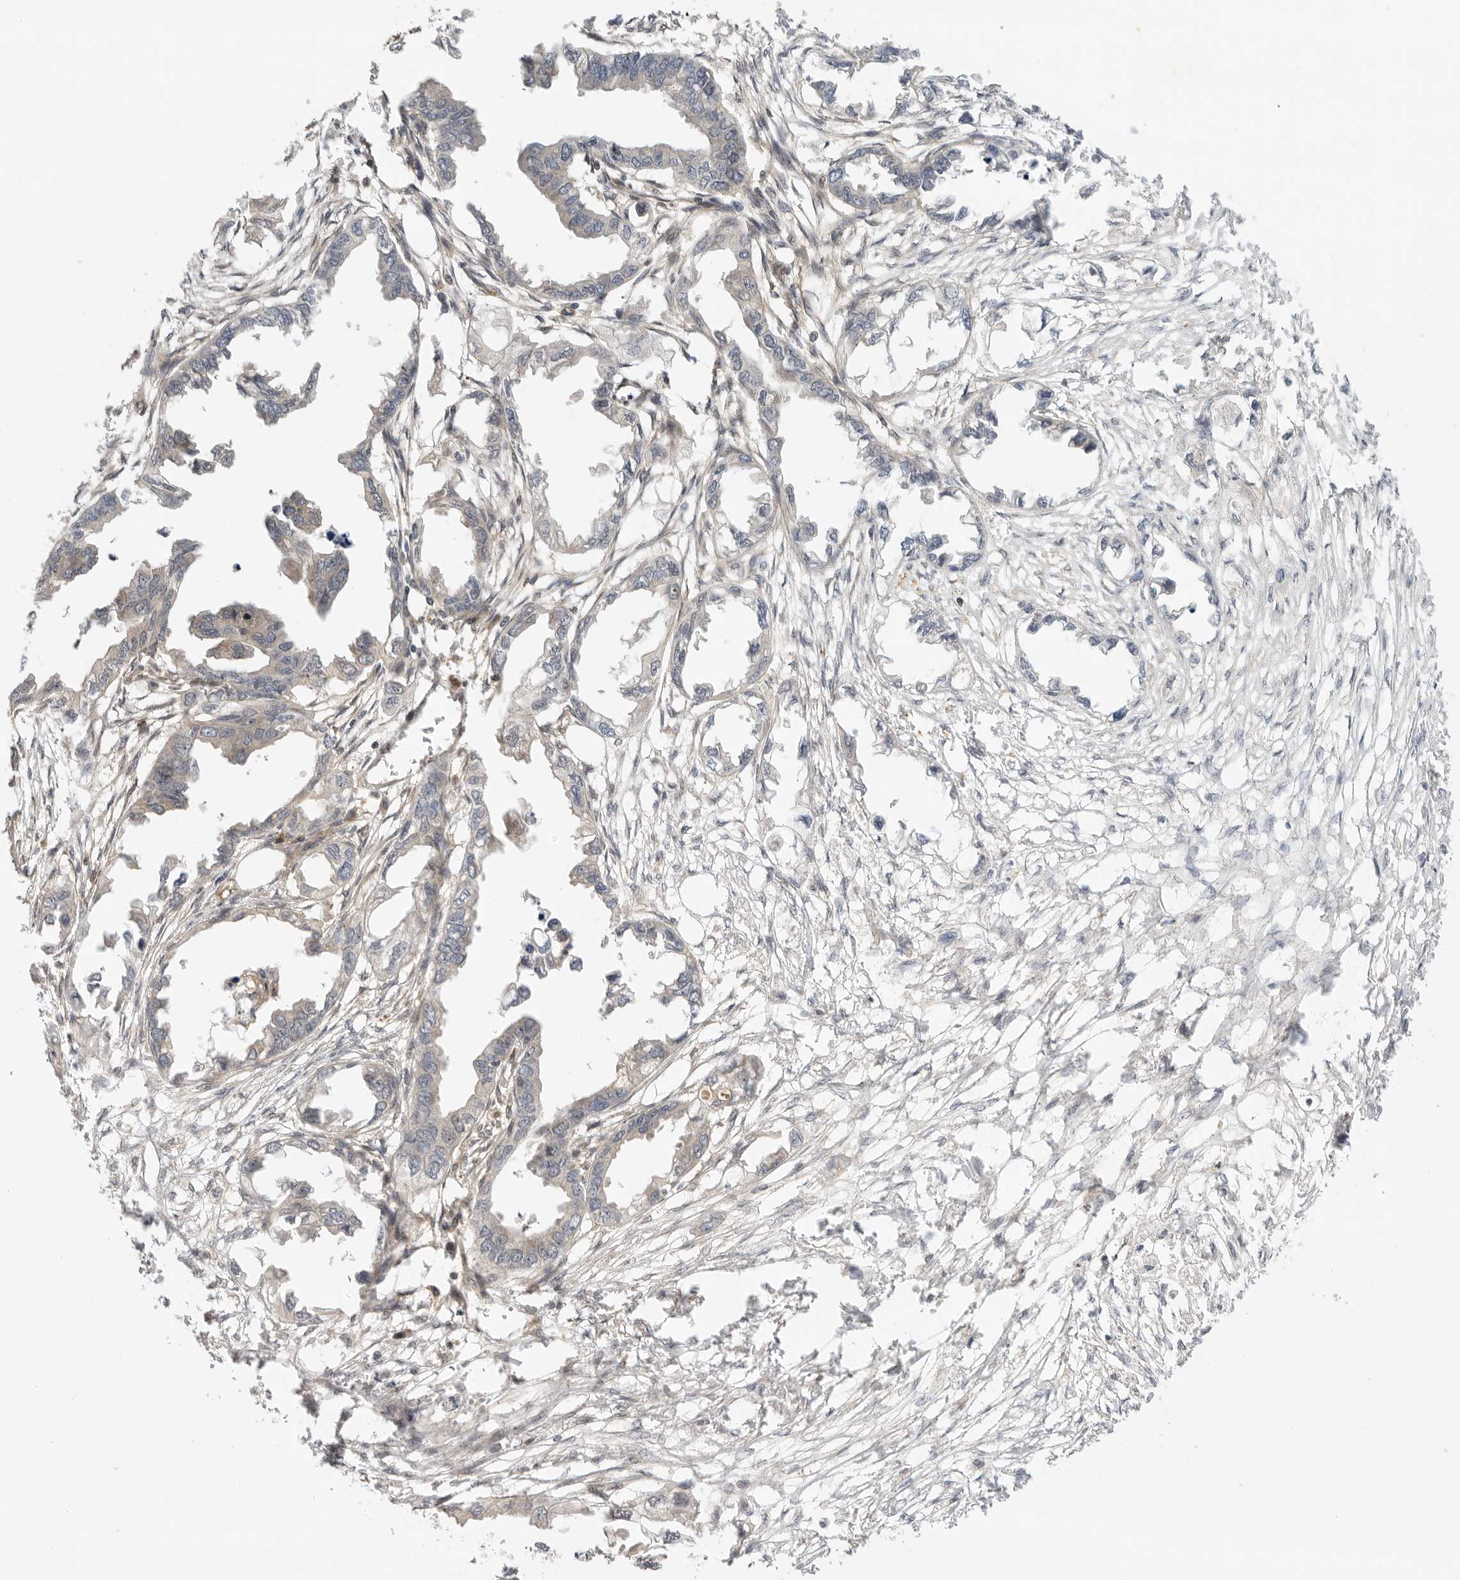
{"staining": {"intensity": "negative", "quantity": "none", "location": "none"}, "tissue": "endometrial cancer", "cell_type": "Tumor cells", "image_type": "cancer", "snomed": [{"axis": "morphology", "description": "Adenocarcinoma, NOS"}, {"axis": "morphology", "description": "Adenocarcinoma, metastatic, NOS"}, {"axis": "topography", "description": "Adipose tissue"}, {"axis": "topography", "description": "Endometrium"}], "caption": "Immunohistochemistry photomicrograph of endometrial adenocarcinoma stained for a protein (brown), which shows no positivity in tumor cells.", "gene": "DCAF8", "patient": {"sex": "female", "age": 67}}